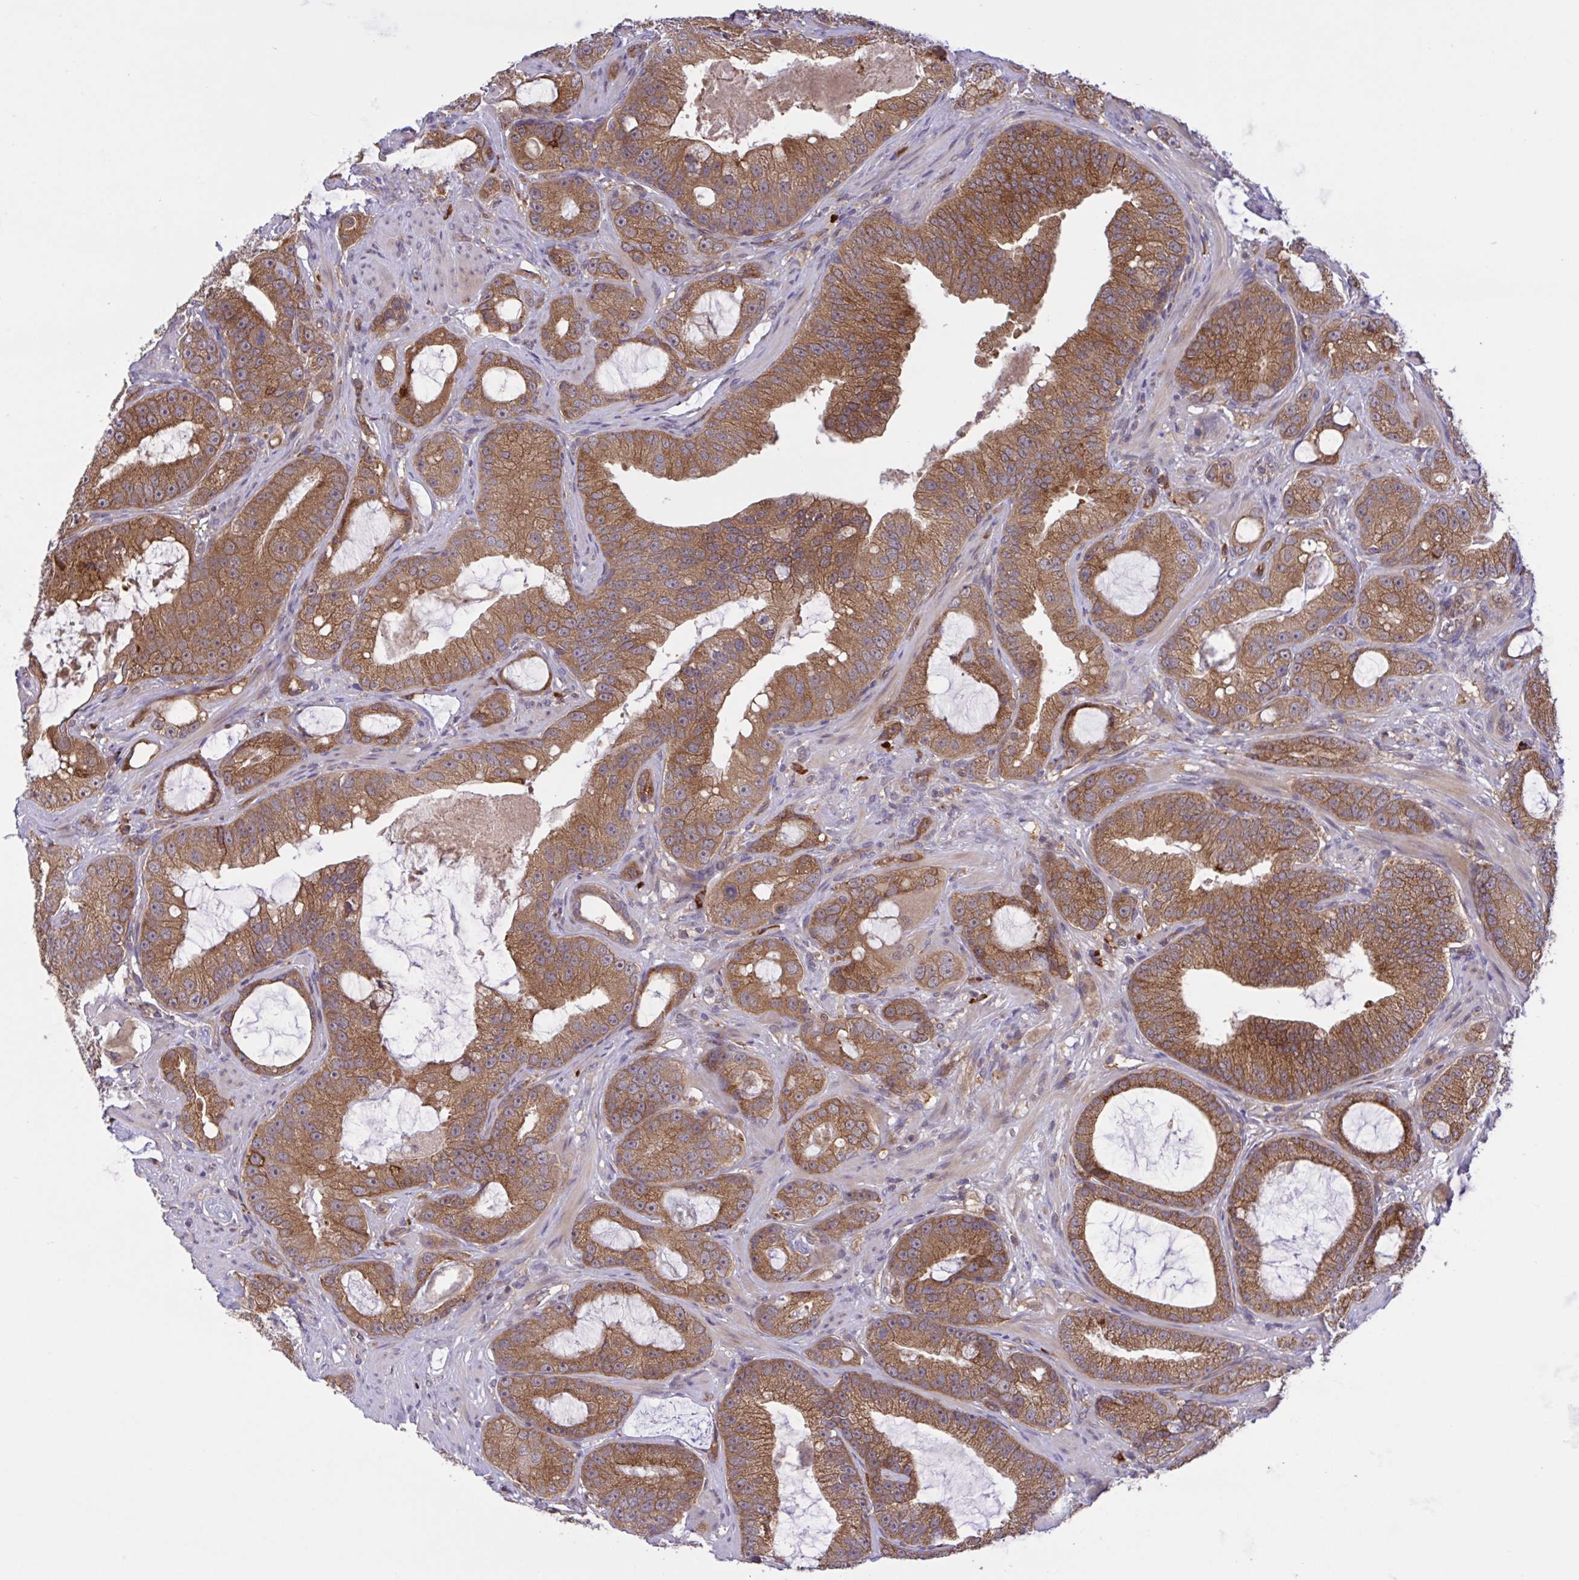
{"staining": {"intensity": "moderate", "quantity": ">75%", "location": "cytoplasmic/membranous"}, "tissue": "prostate cancer", "cell_type": "Tumor cells", "image_type": "cancer", "snomed": [{"axis": "morphology", "description": "Adenocarcinoma, High grade"}, {"axis": "topography", "description": "Prostate"}], "caption": "Immunohistochemical staining of adenocarcinoma (high-grade) (prostate) shows moderate cytoplasmic/membranous protein staining in approximately >75% of tumor cells.", "gene": "INTS10", "patient": {"sex": "male", "age": 65}}